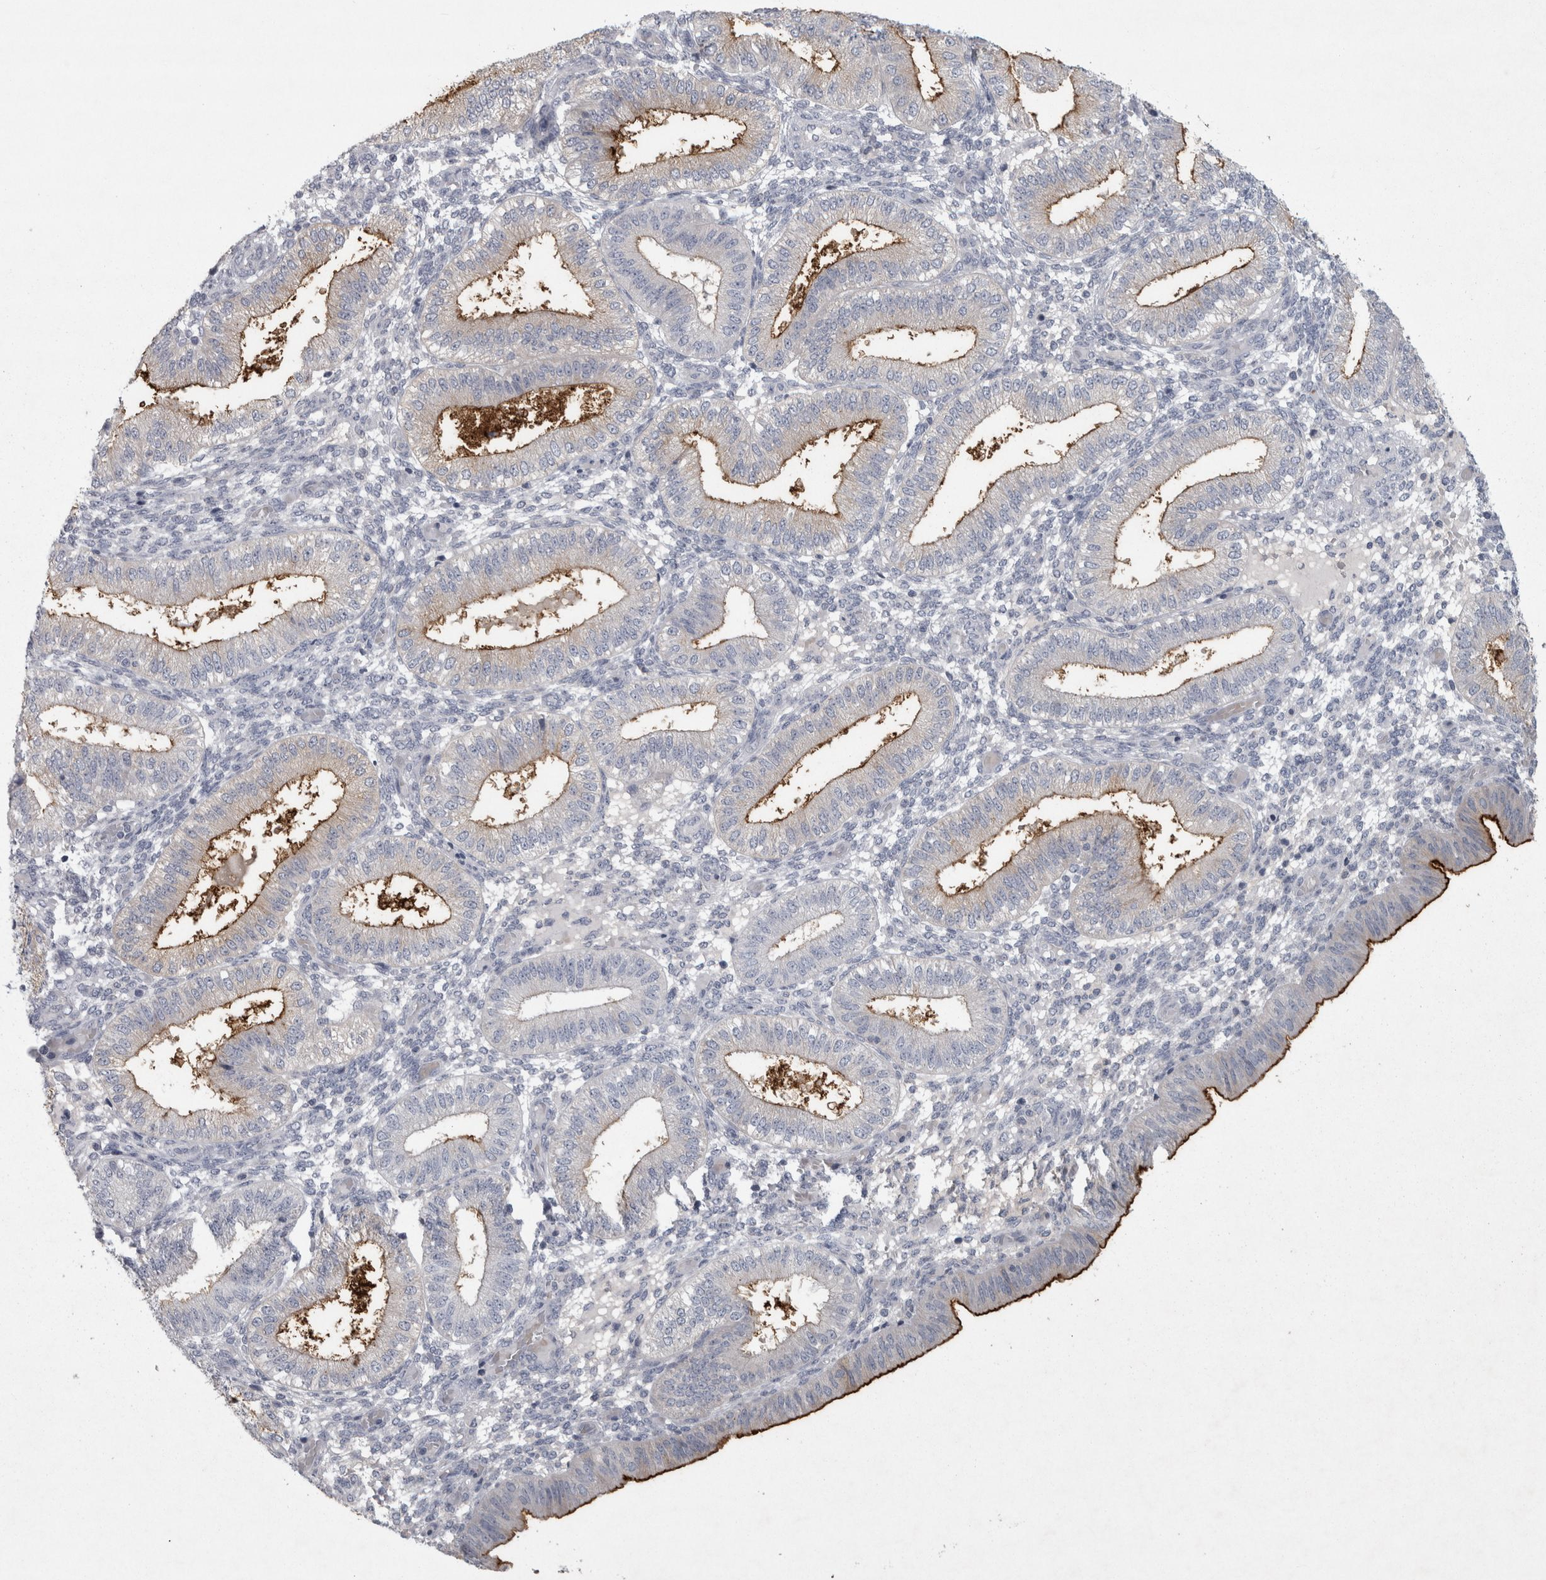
{"staining": {"intensity": "negative", "quantity": "none", "location": "none"}, "tissue": "endometrium", "cell_type": "Cells in endometrial stroma", "image_type": "normal", "snomed": [{"axis": "morphology", "description": "Normal tissue, NOS"}, {"axis": "topography", "description": "Endometrium"}], "caption": "Cells in endometrial stroma show no significant positivity in unremarkable endometrium.", "gene": "ENPP7", "patient": {"sex": "female", "age": 39}}